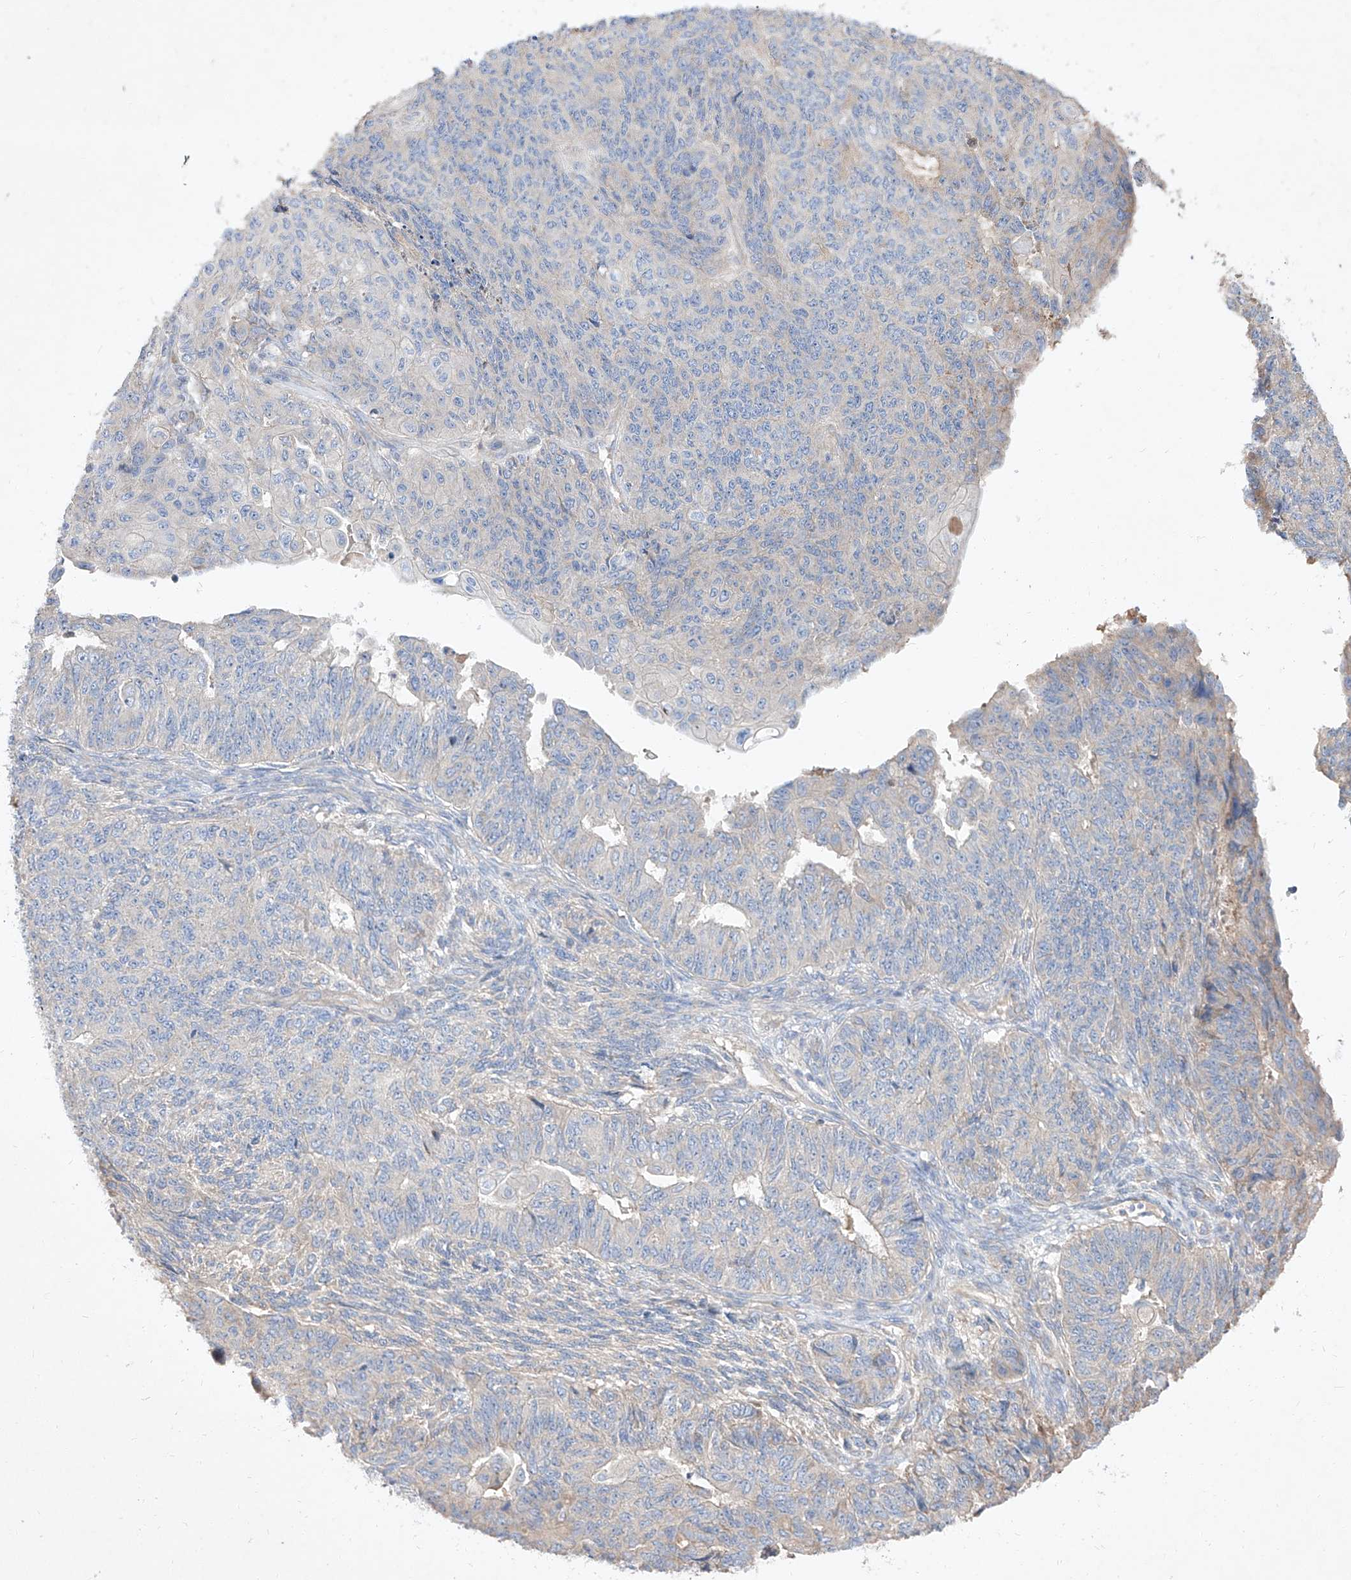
{"staining": {"intensity": "negative", "quantity": "none", "location": "none"}, "tissue": "endometrial cancer", "cell_type": "Tumor cells", "image_type": "cancer", "snomed": [{"axis": "morphology", "description": "Adenocarcinoma, NOS"}, {"axis": "topography", "description": "Endometrium"}], "caption": "Immunohistochemical staining of endometrial adenocarcinoma displays no significant positivity in tumor cells.", "gene": "DIRAS3", "patient": {"sex": "female", "age": 32}}